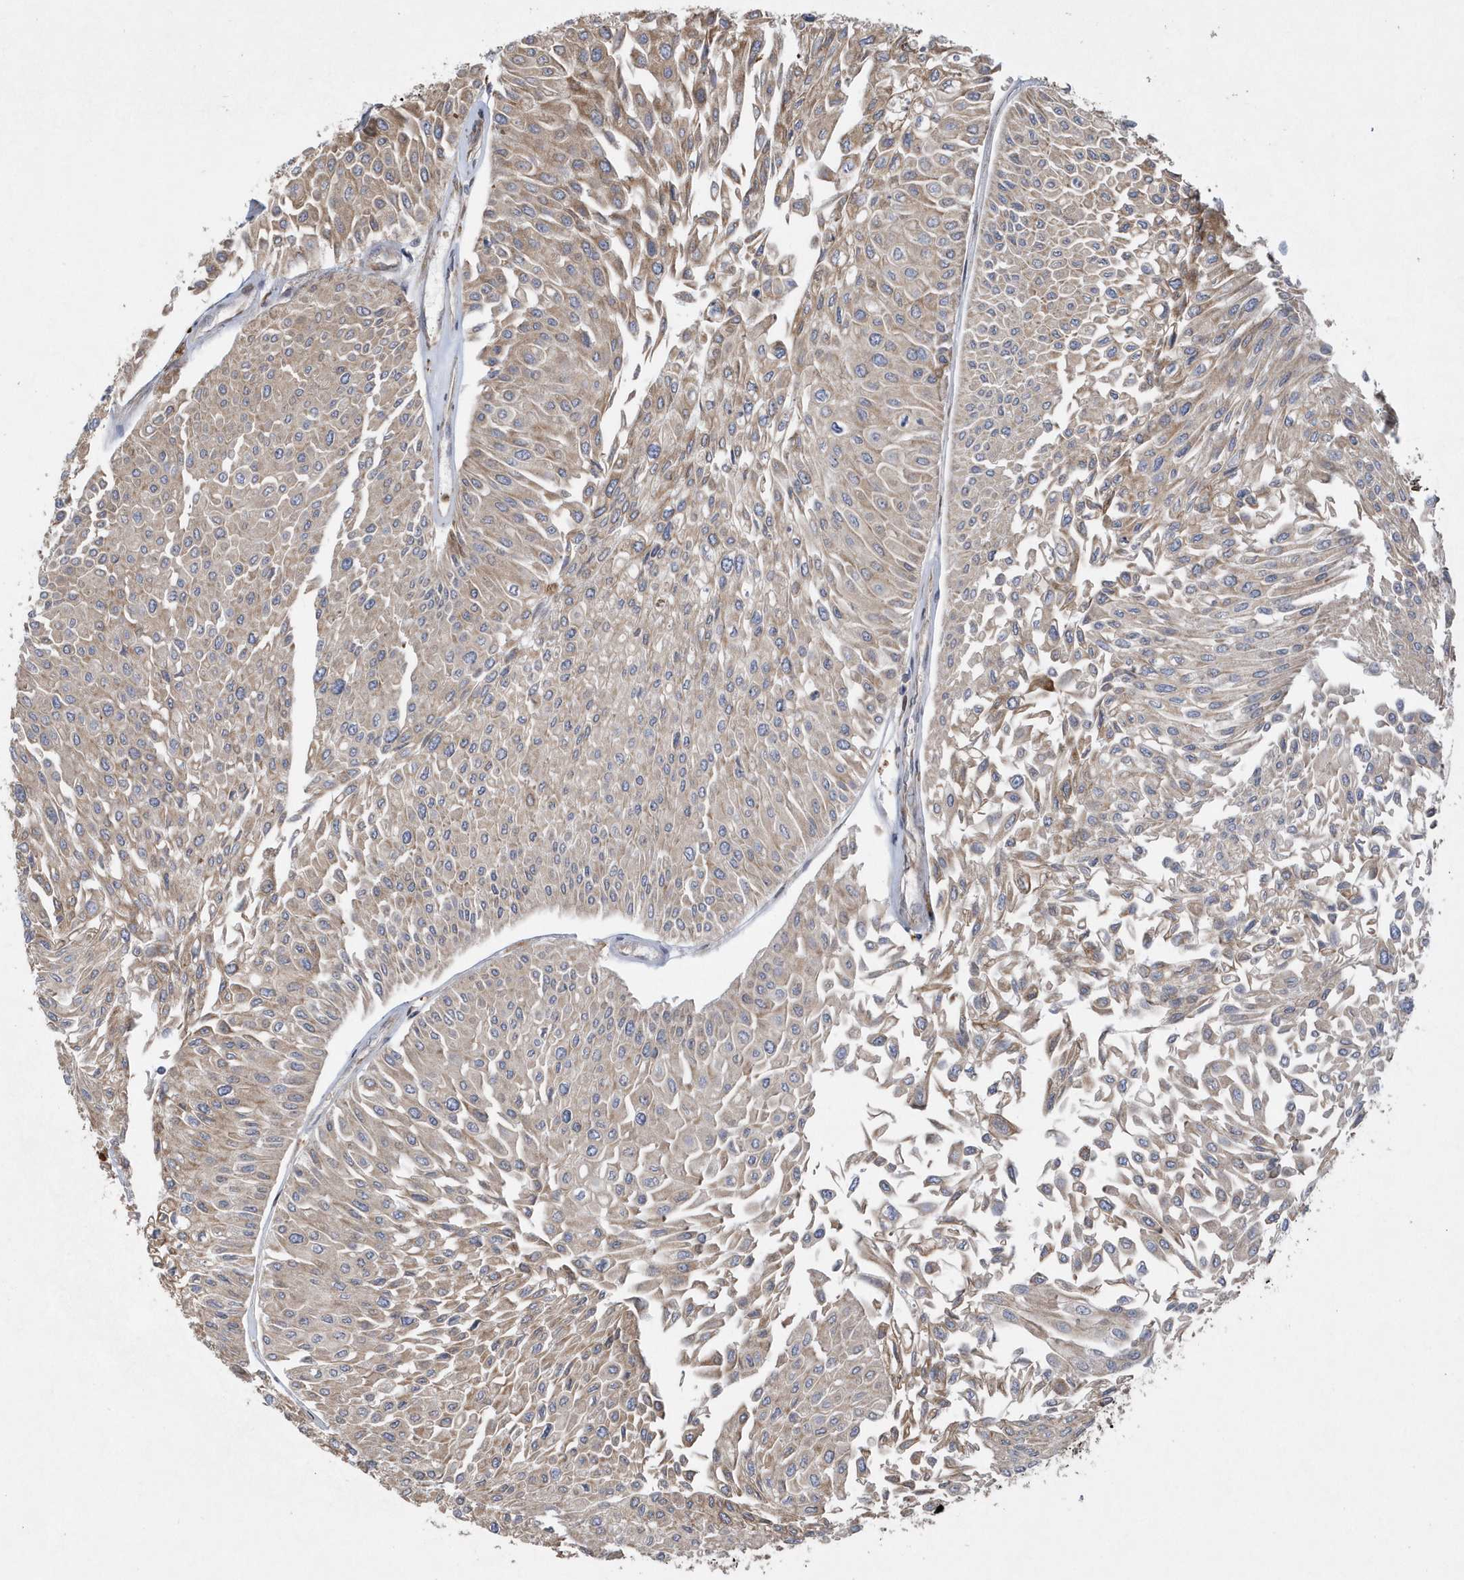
{"staining": {"intensity": "weak", "quantity": ">75%", "location": "cytoplasmic/membranous"}, "tissue": "urothelial cancer", "cell_type": "Tumor cells", "image_type": "cancer", "snomed": [{"axis": "morphology", "description": "Urothelial carcinoma, Low grade"}, {"axis": "topography", "description": "Urinary bladder"}], "caption": "Weak cytoplasmic/membranous expression for a protein is identified in approximately >75% of tumor cells of urothelial cancer using immunohistochemistry.", "gene": "VAMP7", "patient": {"sex": "male", "age": 67}}